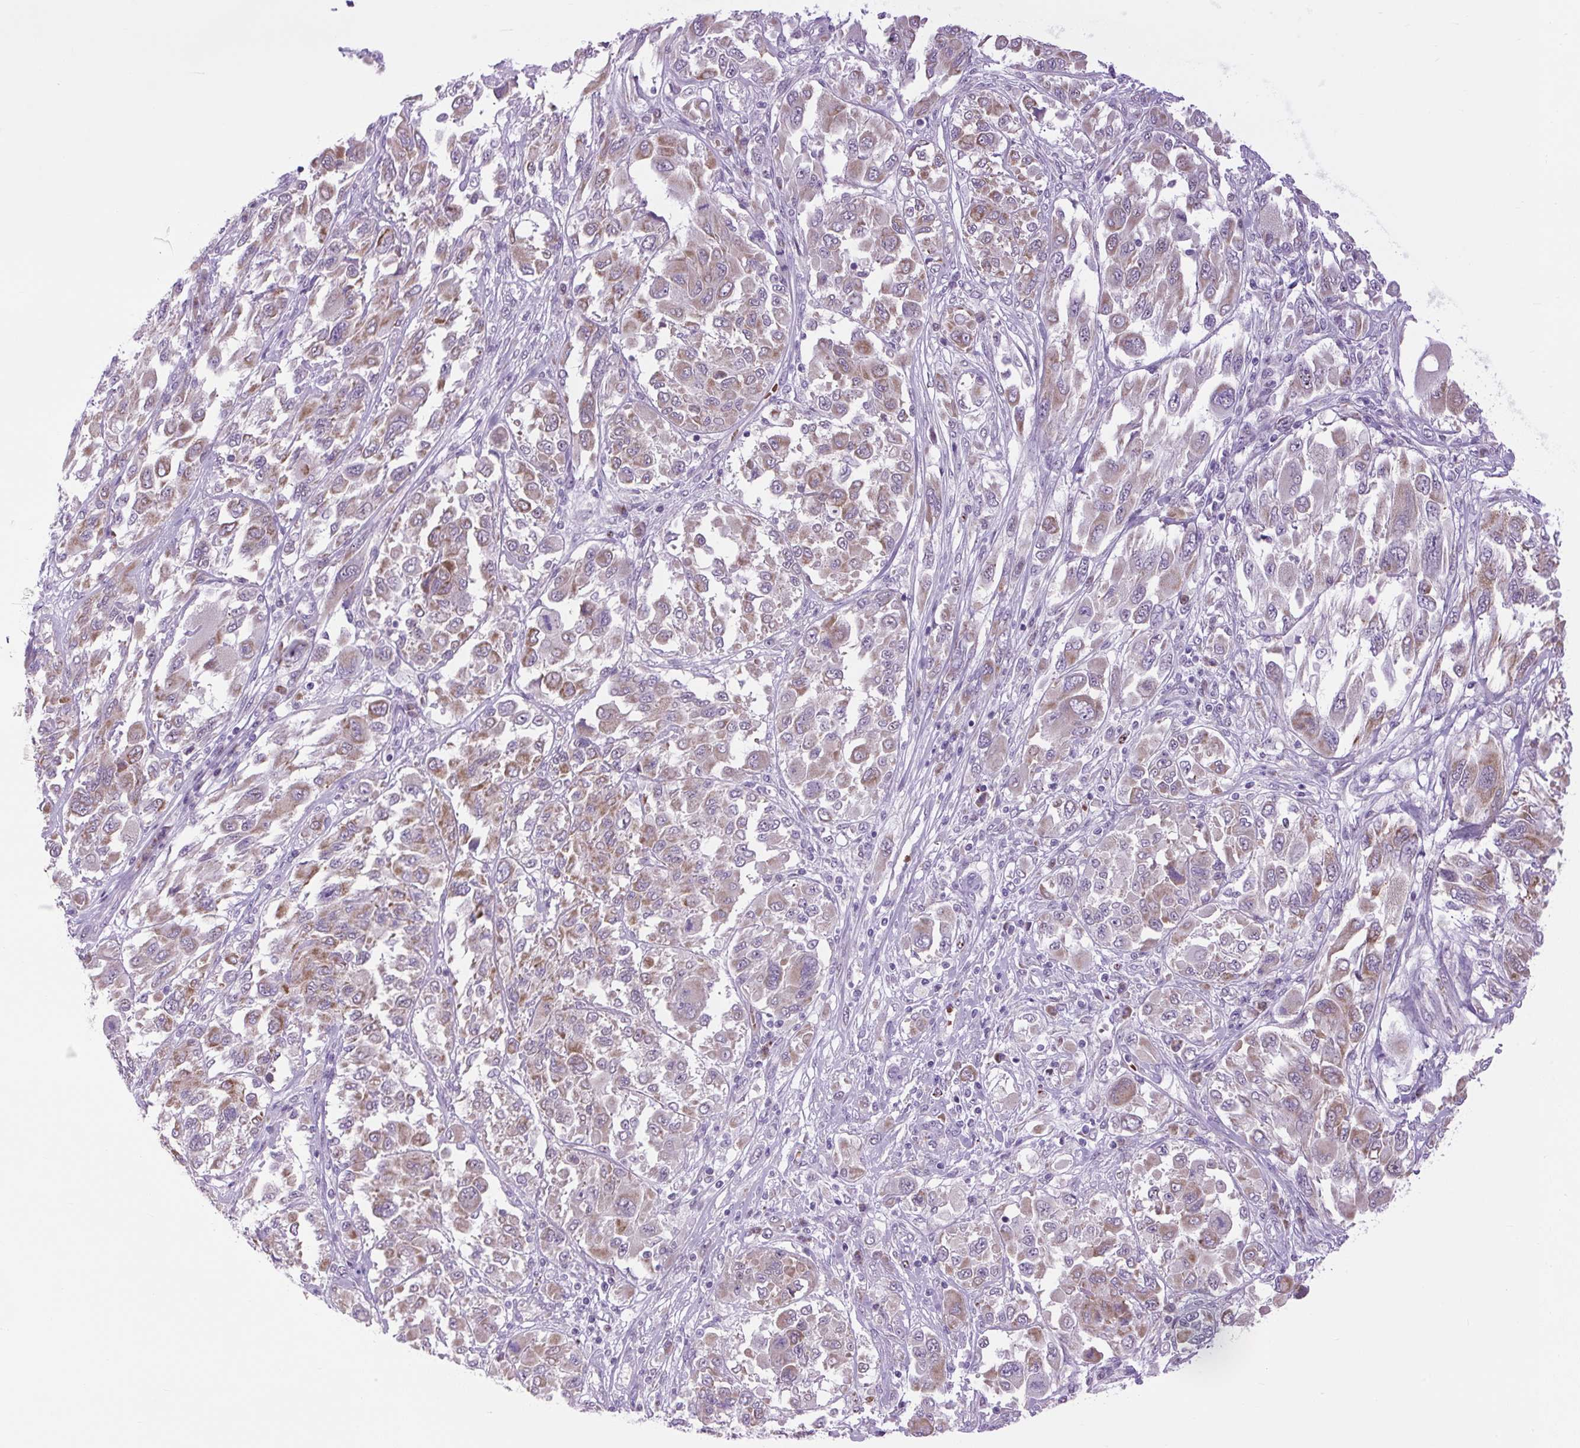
{"staining": {"intensity": "weak", "quantity": ">75%", "location": "cytoplasmic/membranous"}, "tissue": "melanoma", "cell_type": "Tumor cells", "image_type": "cancer", "snomed": [{"axis": "morphology", "description": "Malignant melanoma, NOS"}, {"axis": "topography", "description": "Skin"}], "caption": "IHC photomicrograph of neoplastic tissue: human melanoma stained using immunohistochemistry exhibits low levels of weak protein expression localized specifically in the cytoplasmic/membranous of tumor cells, appearing as a cytoplasmic/membranous brown color.", "gene": "SCO2", "patient": {"sex": "female", "age": 91}}